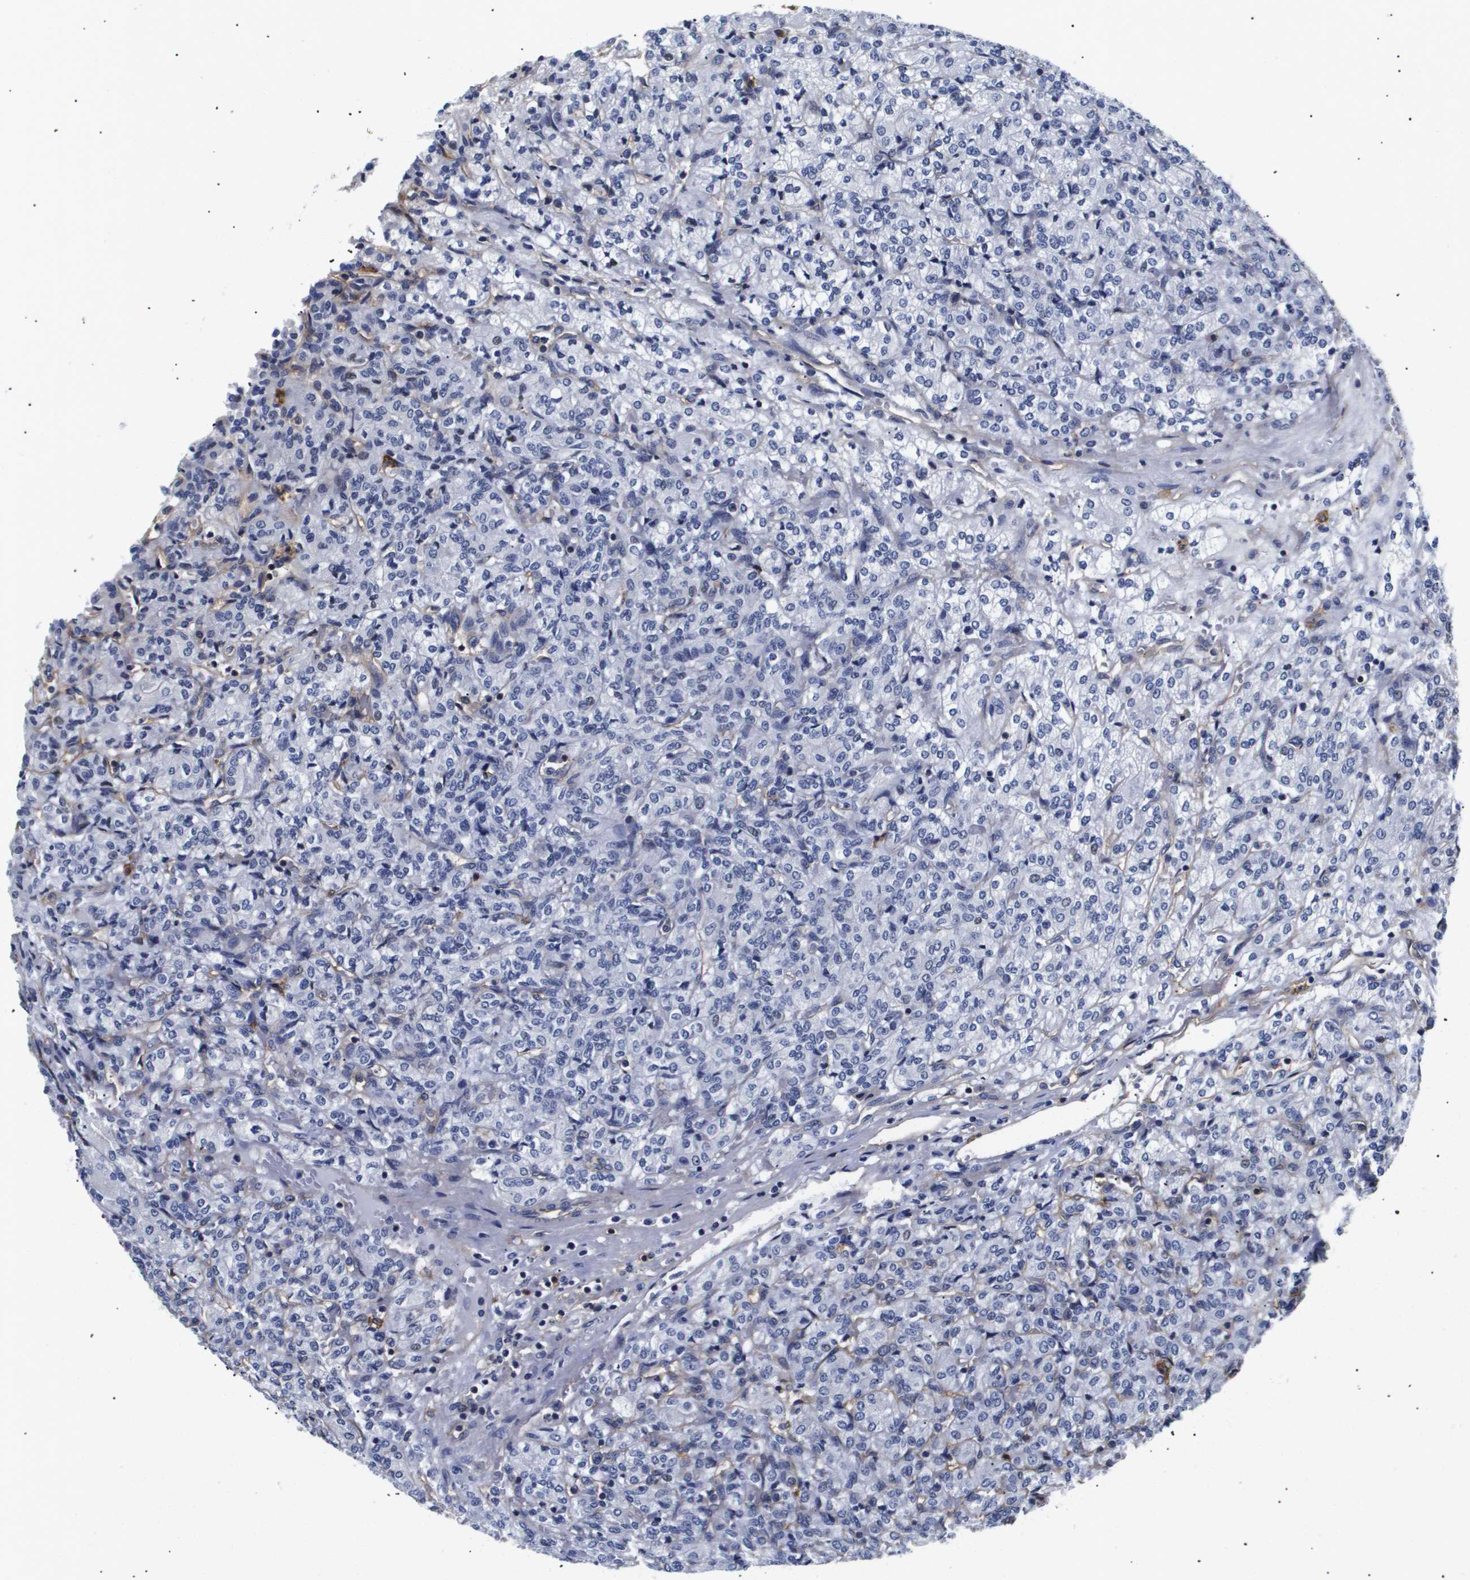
{"staining": {"intensity": "negative", "quantity": "none", "location": "none"}, "tissue": "renal cancer", "cell_type": "Tumor cells", "image_type": "cancer", "snomed": [{"axis": "morphology", "description": "Adenocarcinoma, NOS"}, {"axis": "topography", "description": "Kidney"}], "caption": "Human adenocarcinoma (renal) stained for a protein using immunohistochemistry displays no staining in tumor cells.", "gene": "SHD", "patient": {"sex": "male", "age": 77}}